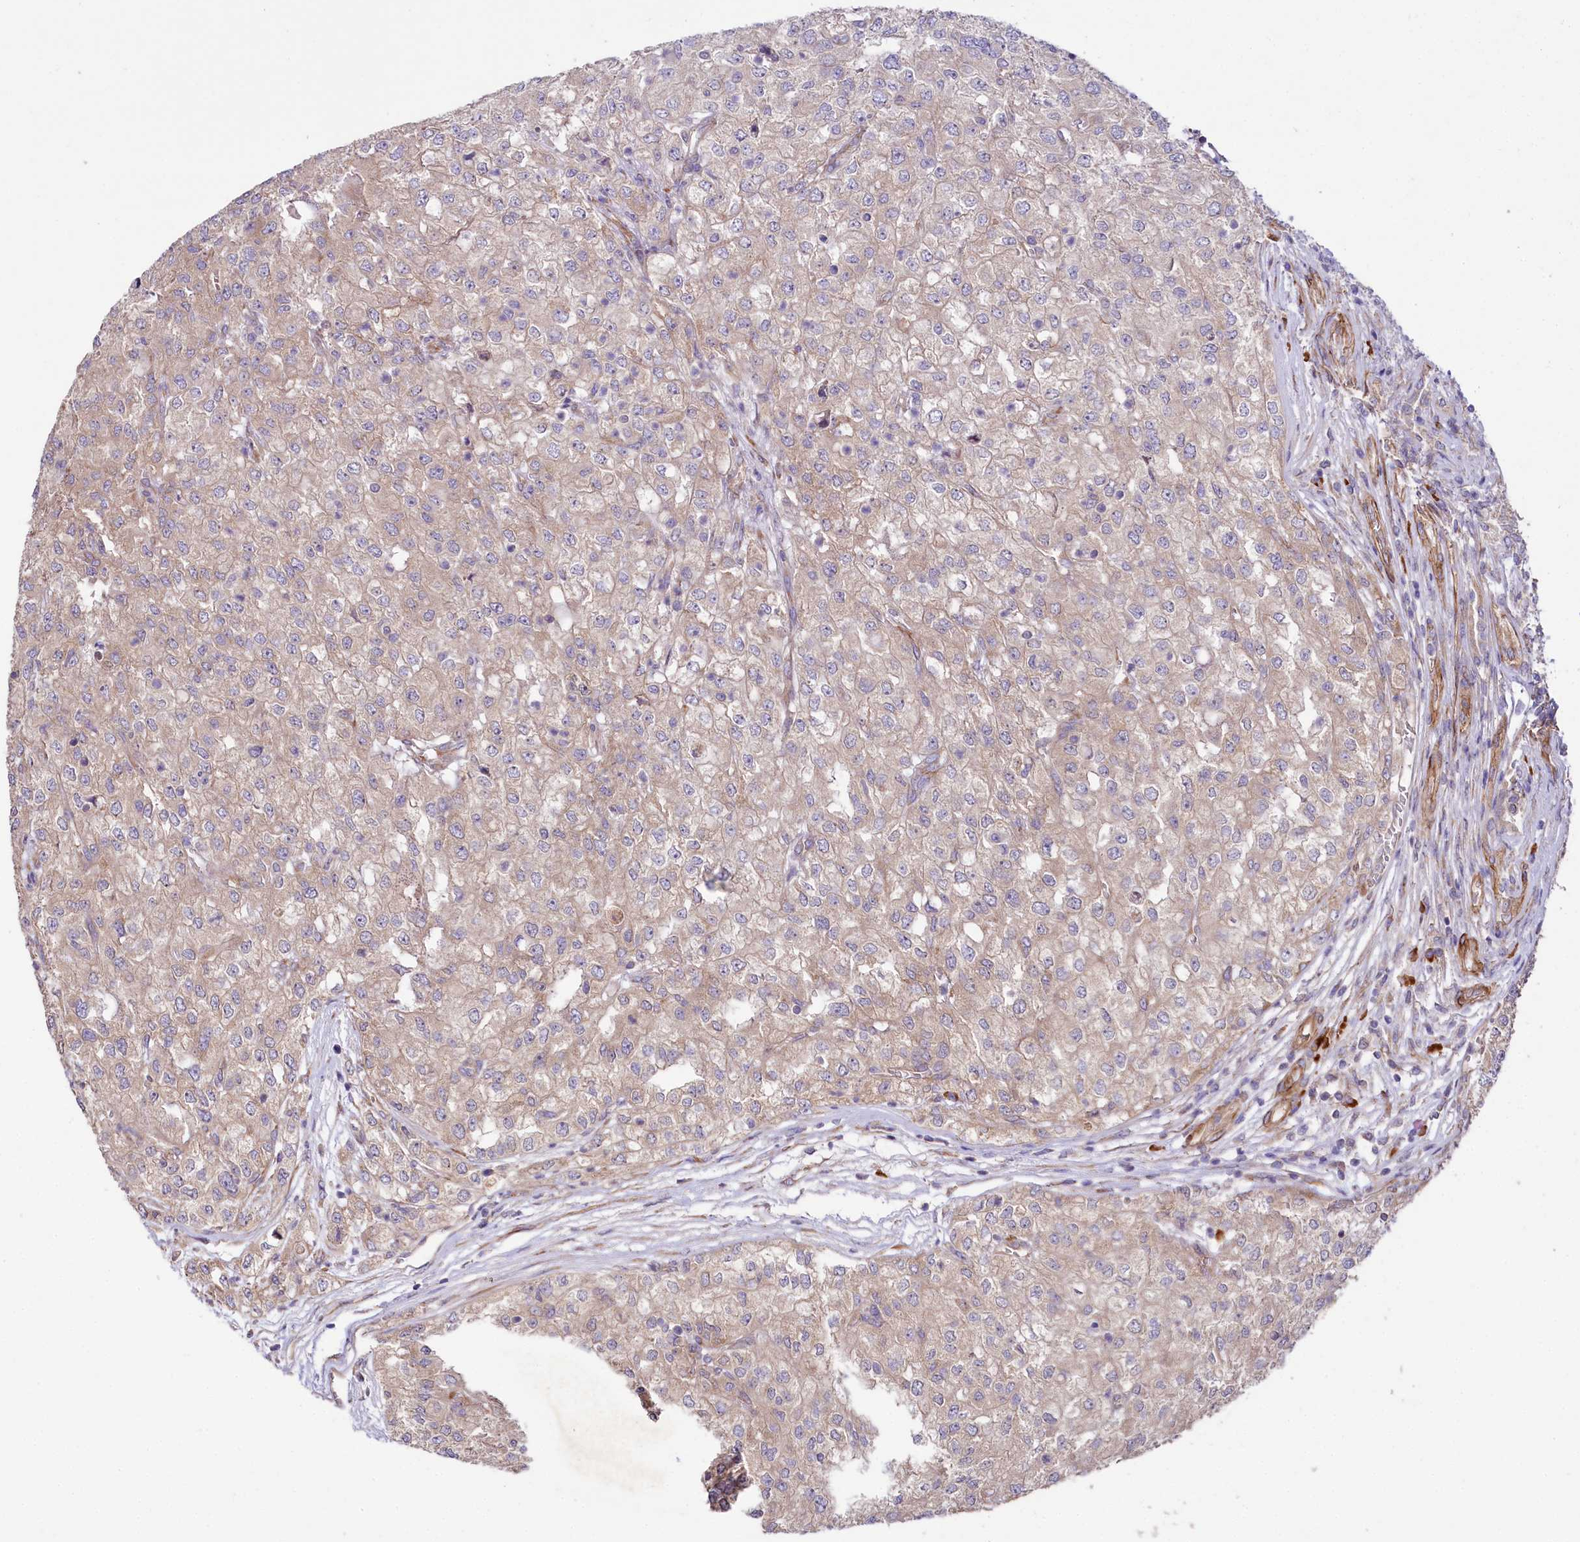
{"staining": {"intensity": "weak", "quantity": "<25%", "location": "cytoplasmic/membranous"}, "tissue": "renal cancer", "cell_type": "Tumor cells", "image_type": "cancer", "snomed": [{"axis": "morphology", "description": "Adenocarcinoma, NOS"}, {"axis": "topography", "description": "Kidney"}], "caption": "Protein analysis of adenocarcinoma (renal) demonstrates no significant staining in tumor cells. (DAB IHC visualized using brightfield microscopy, high magnification).", "gene": "SPATS2", "patient": {"sex": "female", "age": 54}}